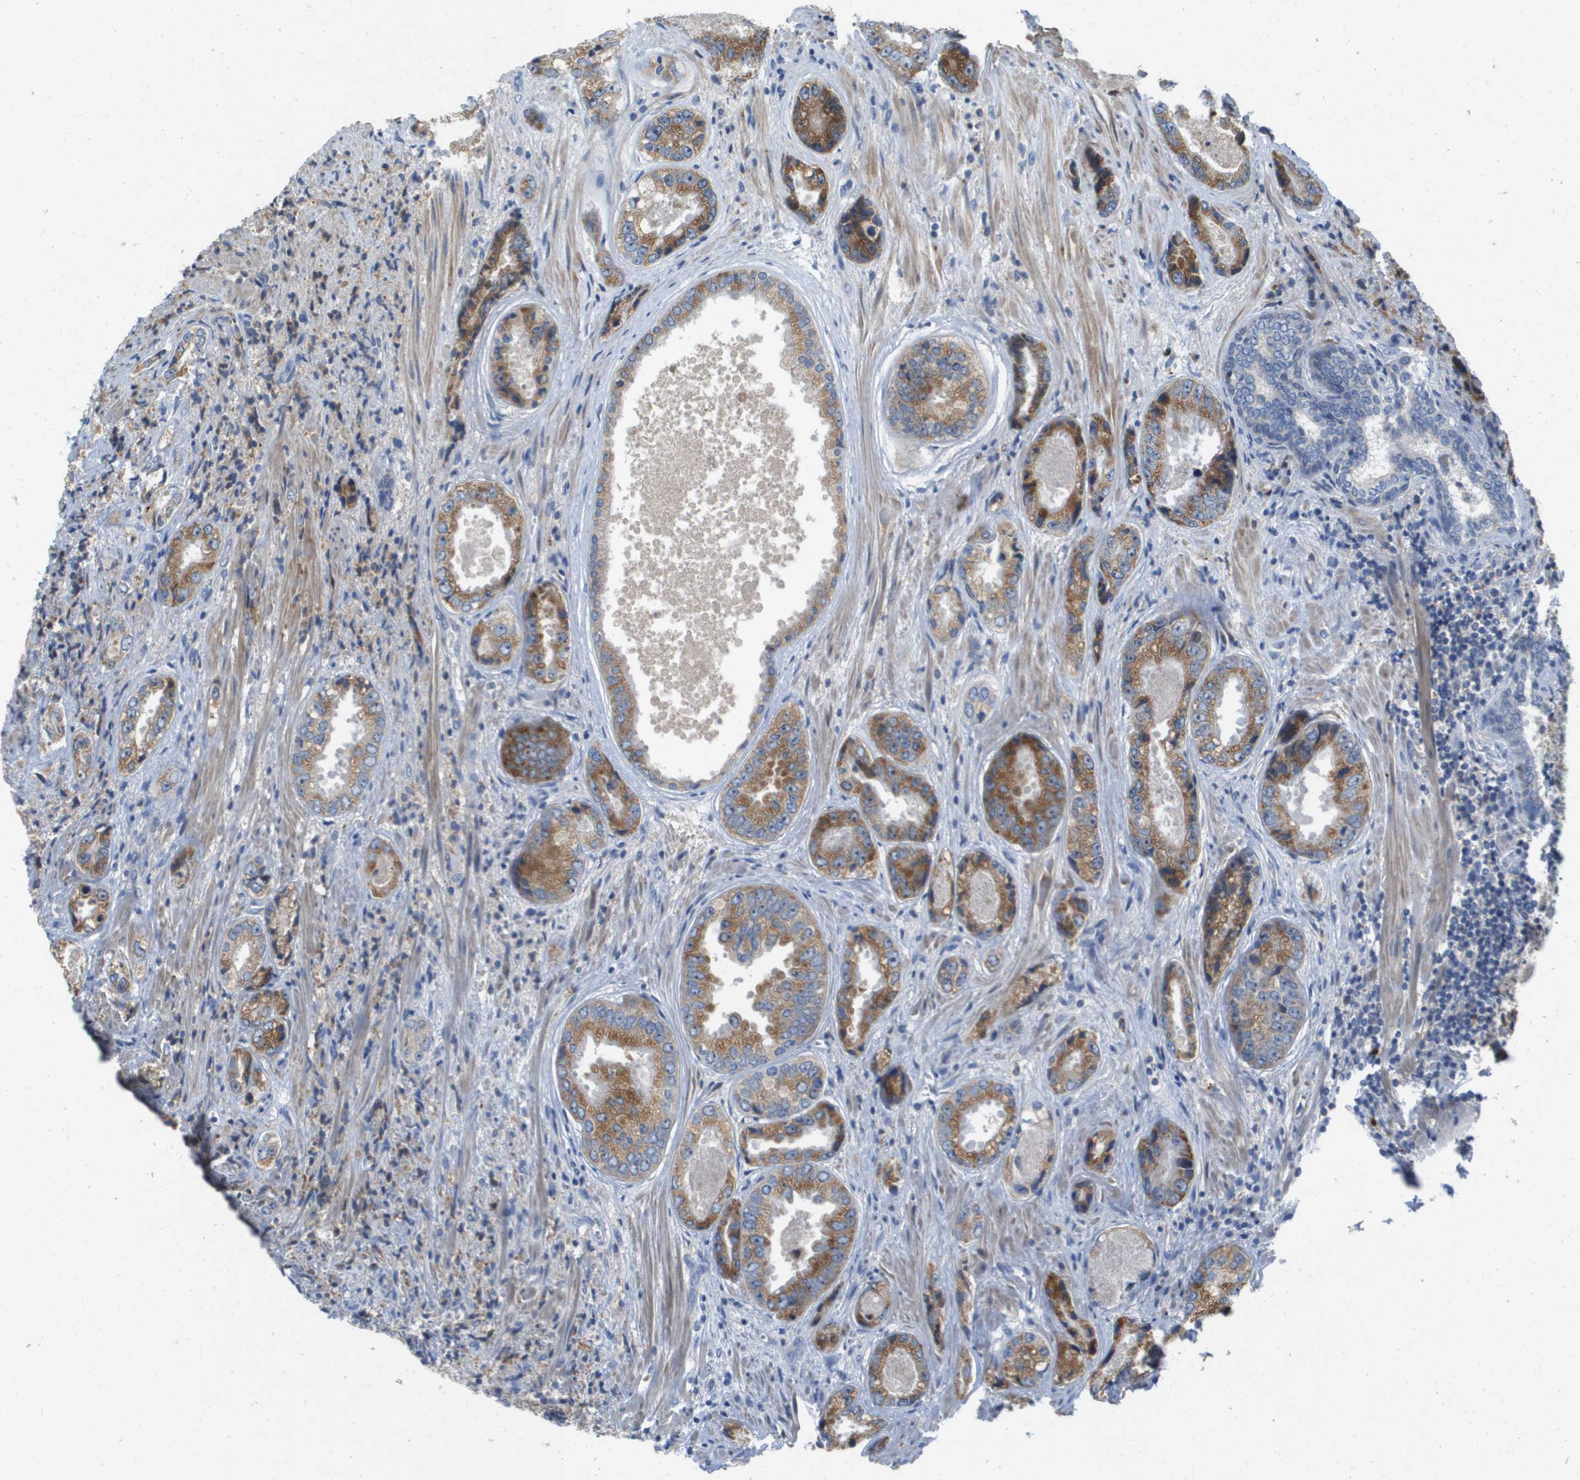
{"staining": {"intensity": "moderate", "quantity": ">75%", "location": "cytoplasmic/membranous"}, "tissue": "prostate cancer", "cell_type": "Tumor cells", "image_type": "cancer", "snomed": [{"axis": "morphology", "description": "Adenocarcinoma, High grade"}, {"axis": "topography", "description": "Prostate"}], "caption": "Protein expression by immunohistochemistry (IHC) demonstrates moderate cytoplasmic/membranous staining in about >75% of tumor cells in prostate cancer (high-grade adenocarcinoma).", "gene": "B3GNT5", "patient": {"sex": "male", "age": 61}}